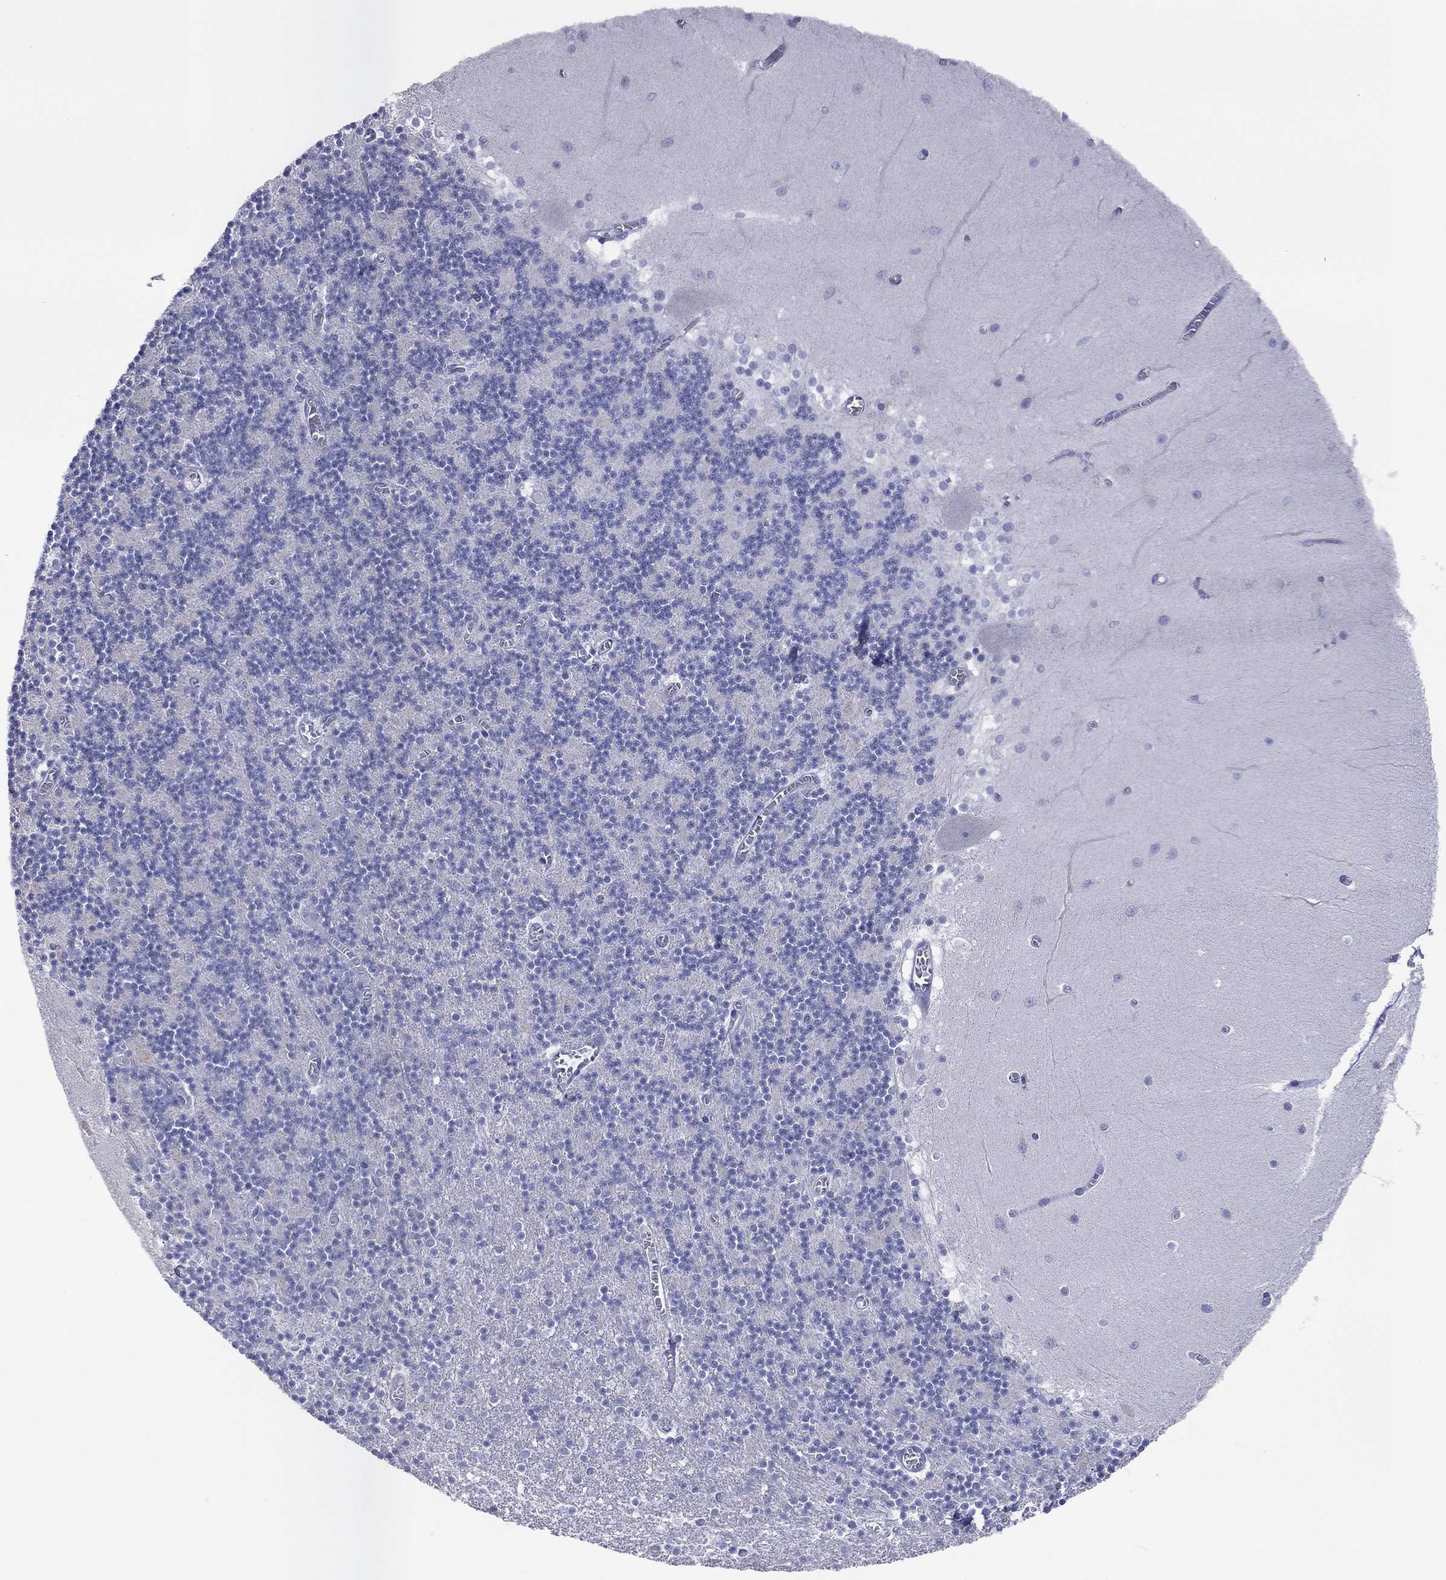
{"staining": {"intensity": "negative", "quantity": "none", "location": "none"}, "tissue": "cerebellum", "cell_type": "Cells in granular layer", "image_type": "normal", "snomed": [{"axis": "morphology", "description": "Normal tissue, NOS"}, {"axis": "topography", "description": "Cerebellum"}], "caption": "This is a photomicrograph of immunohistochemistry staining of normal cerebellum, which shows no positivity in cells in granular layer.", "gene": "VSIG10", "patient": {"sex": "female", "age": 28}}